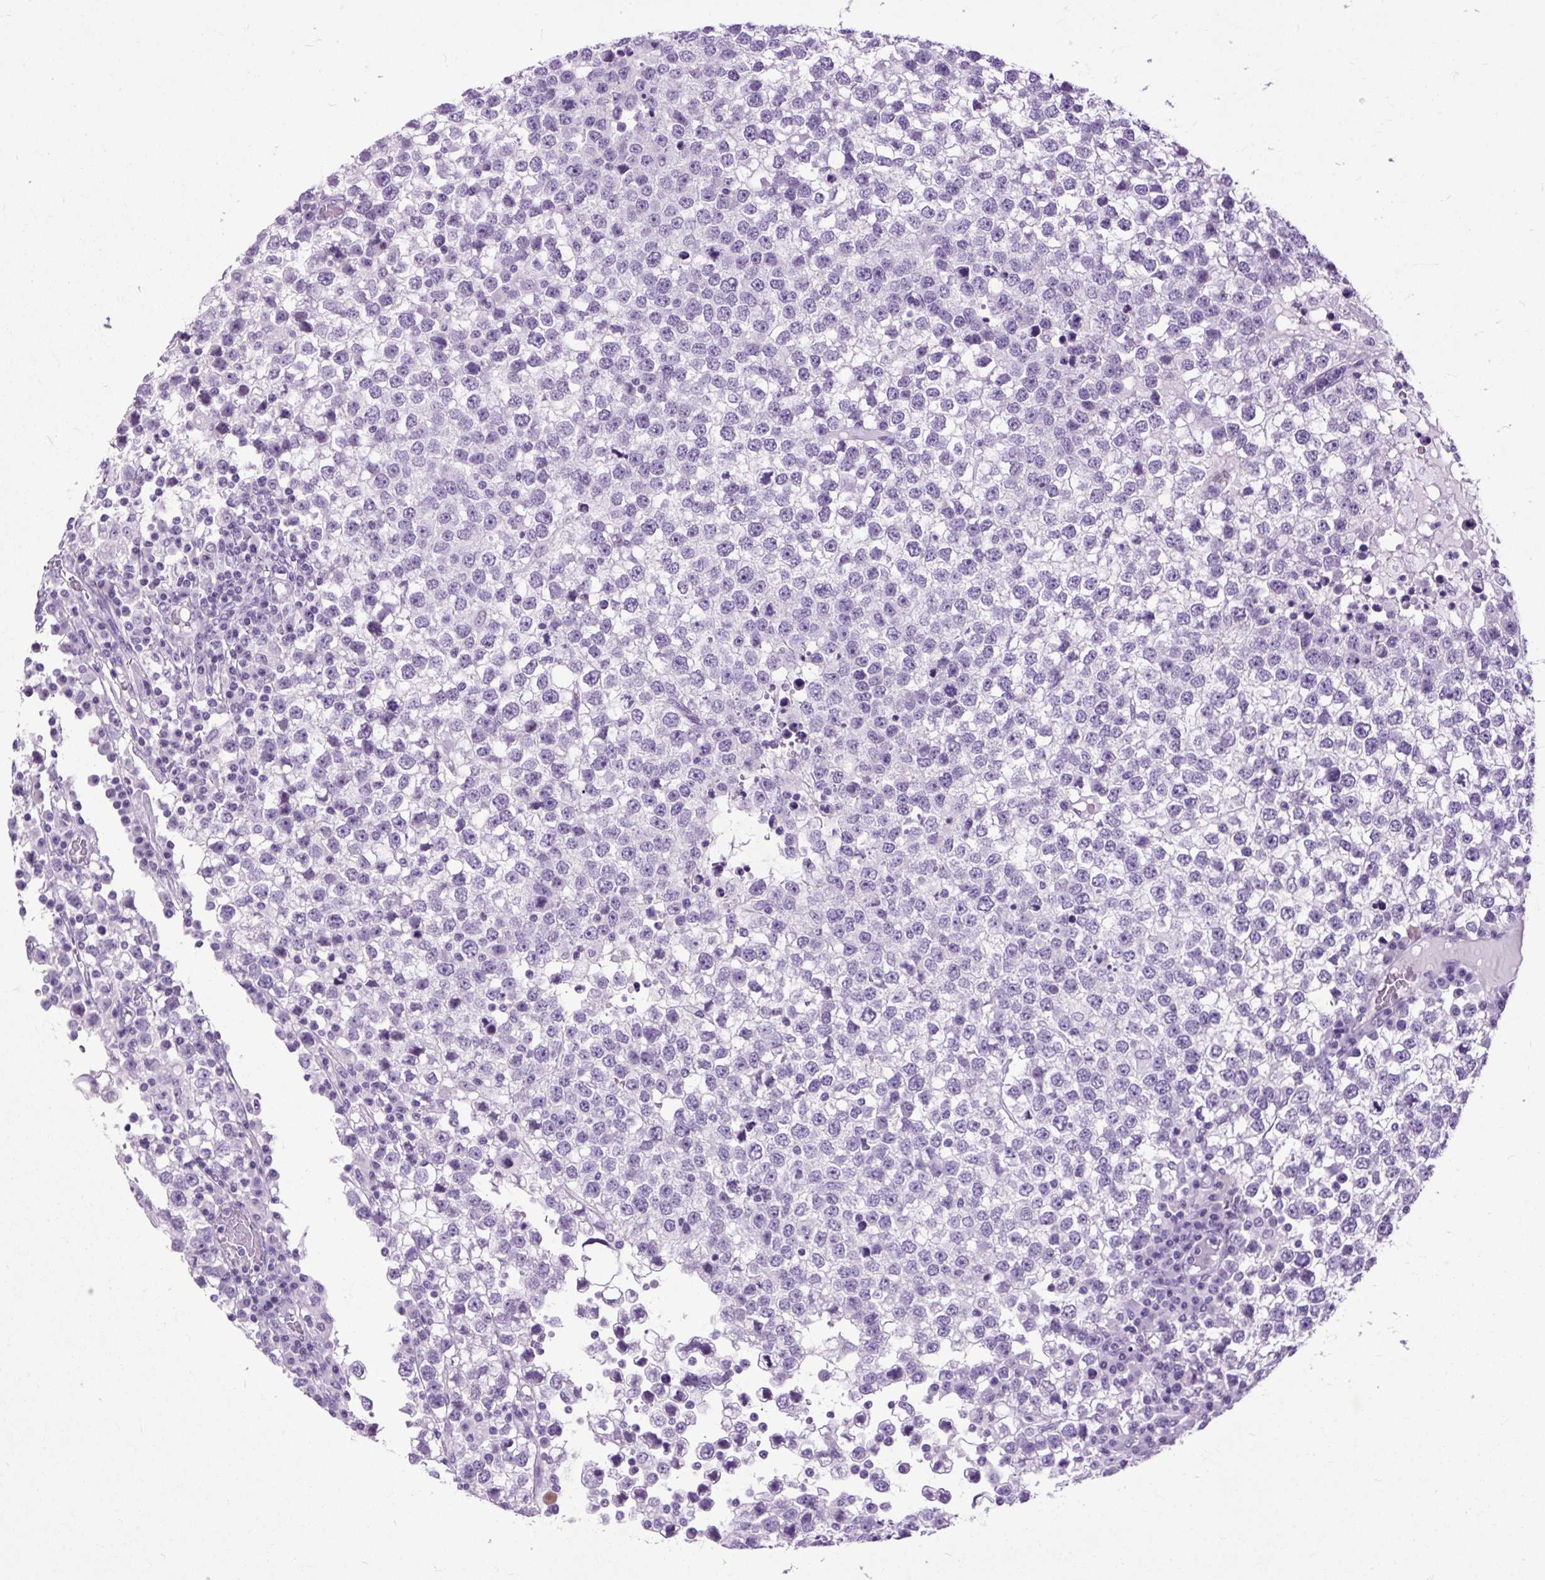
{"staining": {"intensity": "negative", "quantity": "none", "location": "none"}, "tissue": "testis cancer", "cell_type": "Tumor cells", "image_type": "cancer", "snomed": [{"axis": "morphology", "description": "Seminoma, NOS"}, {"axis": "topography", "description": "Testis"}], "caption": "The image shows no significant expression in tumor cells of testis cancer.", "gene": "DPP6", "patient": {"sex": "male", "age": 65}}